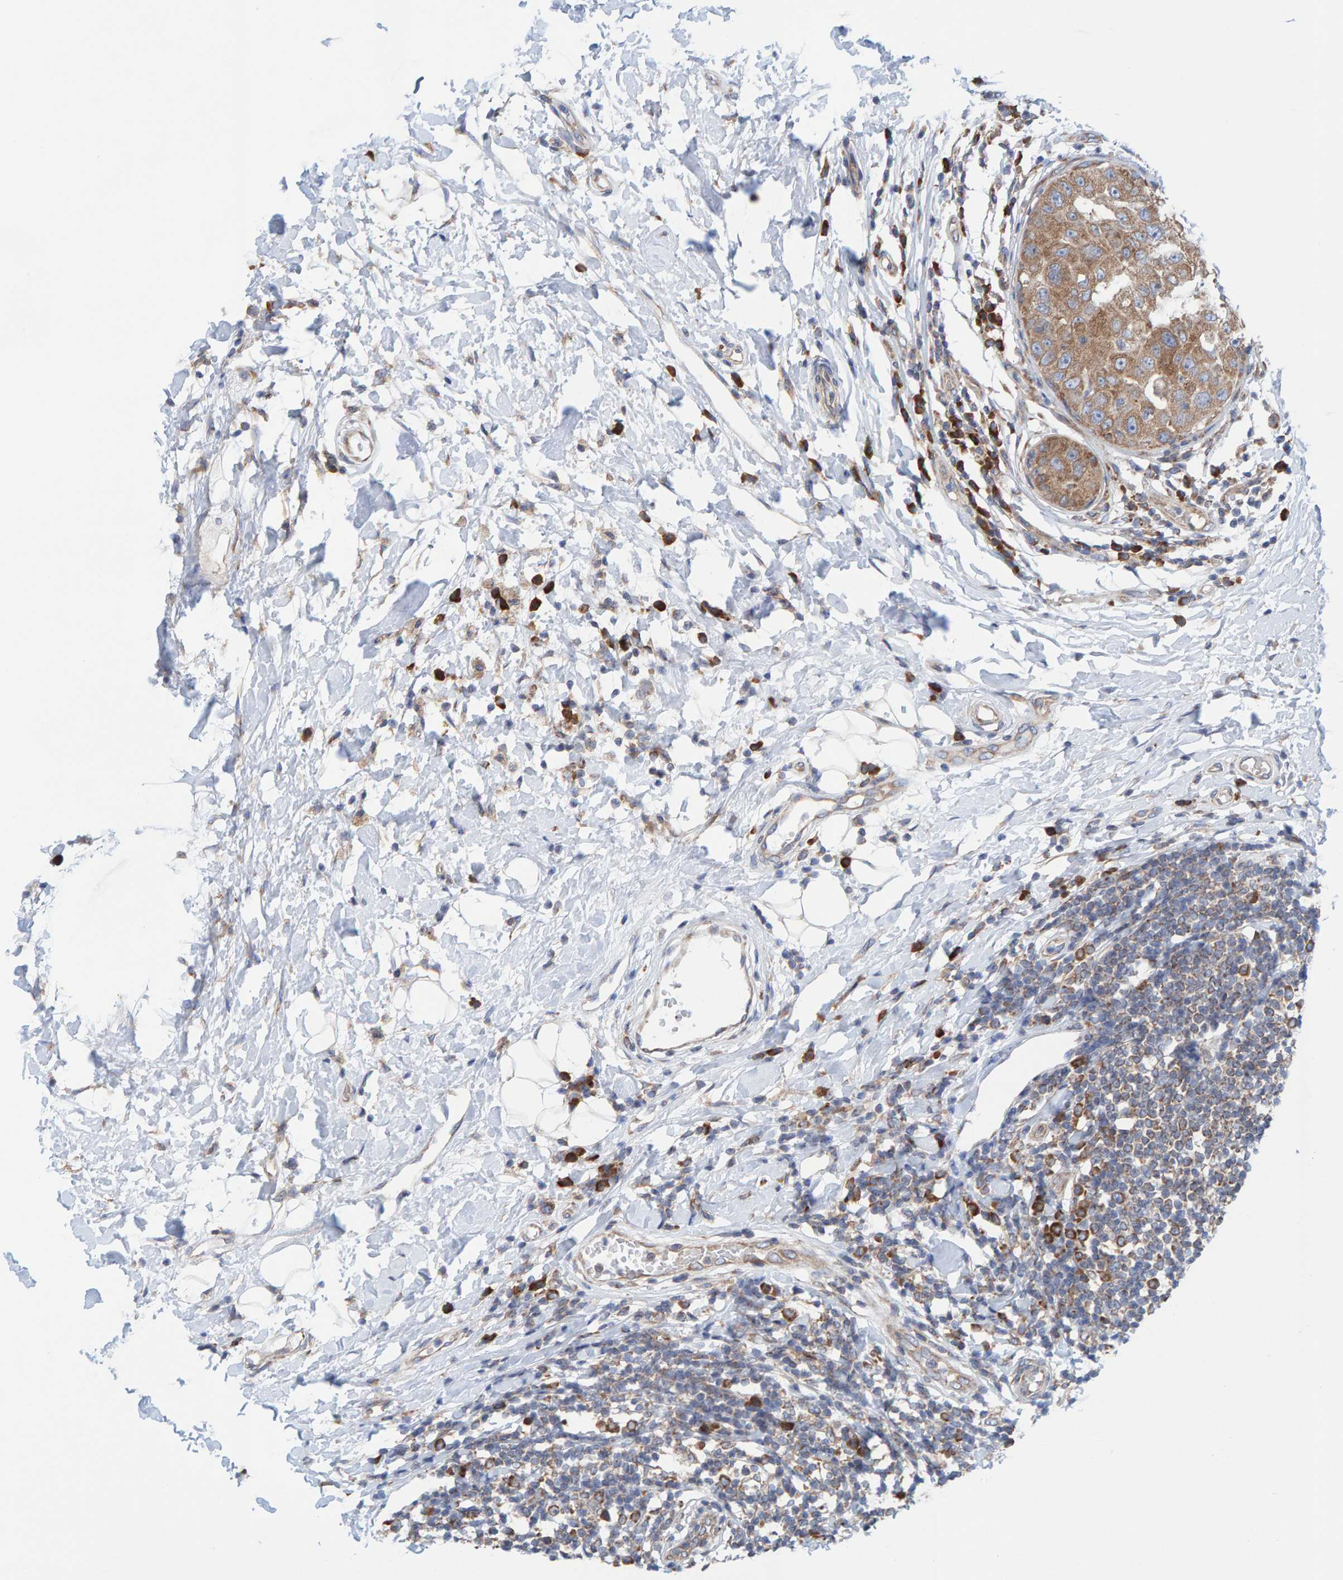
{"staining": {"intensity": "moderate", "quantity": ">75%", "location": "cytoplasmic/membranous"}, "tissue": "breast cancer", "cell_type": "Tumor cells", "image_type": "cancer", "snomed": [{"axis": "morphology", "description": "Duct carcinoma"}, {"axis": "topography", "description": "Breast"}], "caption": "Breast intraductal carcinoma stained for a protein shows moderate cytoplasmic/membranous positivity in tumor cells. Immunohistochemistry (ihc) stains the protein of interest in brown and the nuclei are stained blue.", "gene": "CDK5RAP3", "patient": {"sex": "female", "age": 27}}